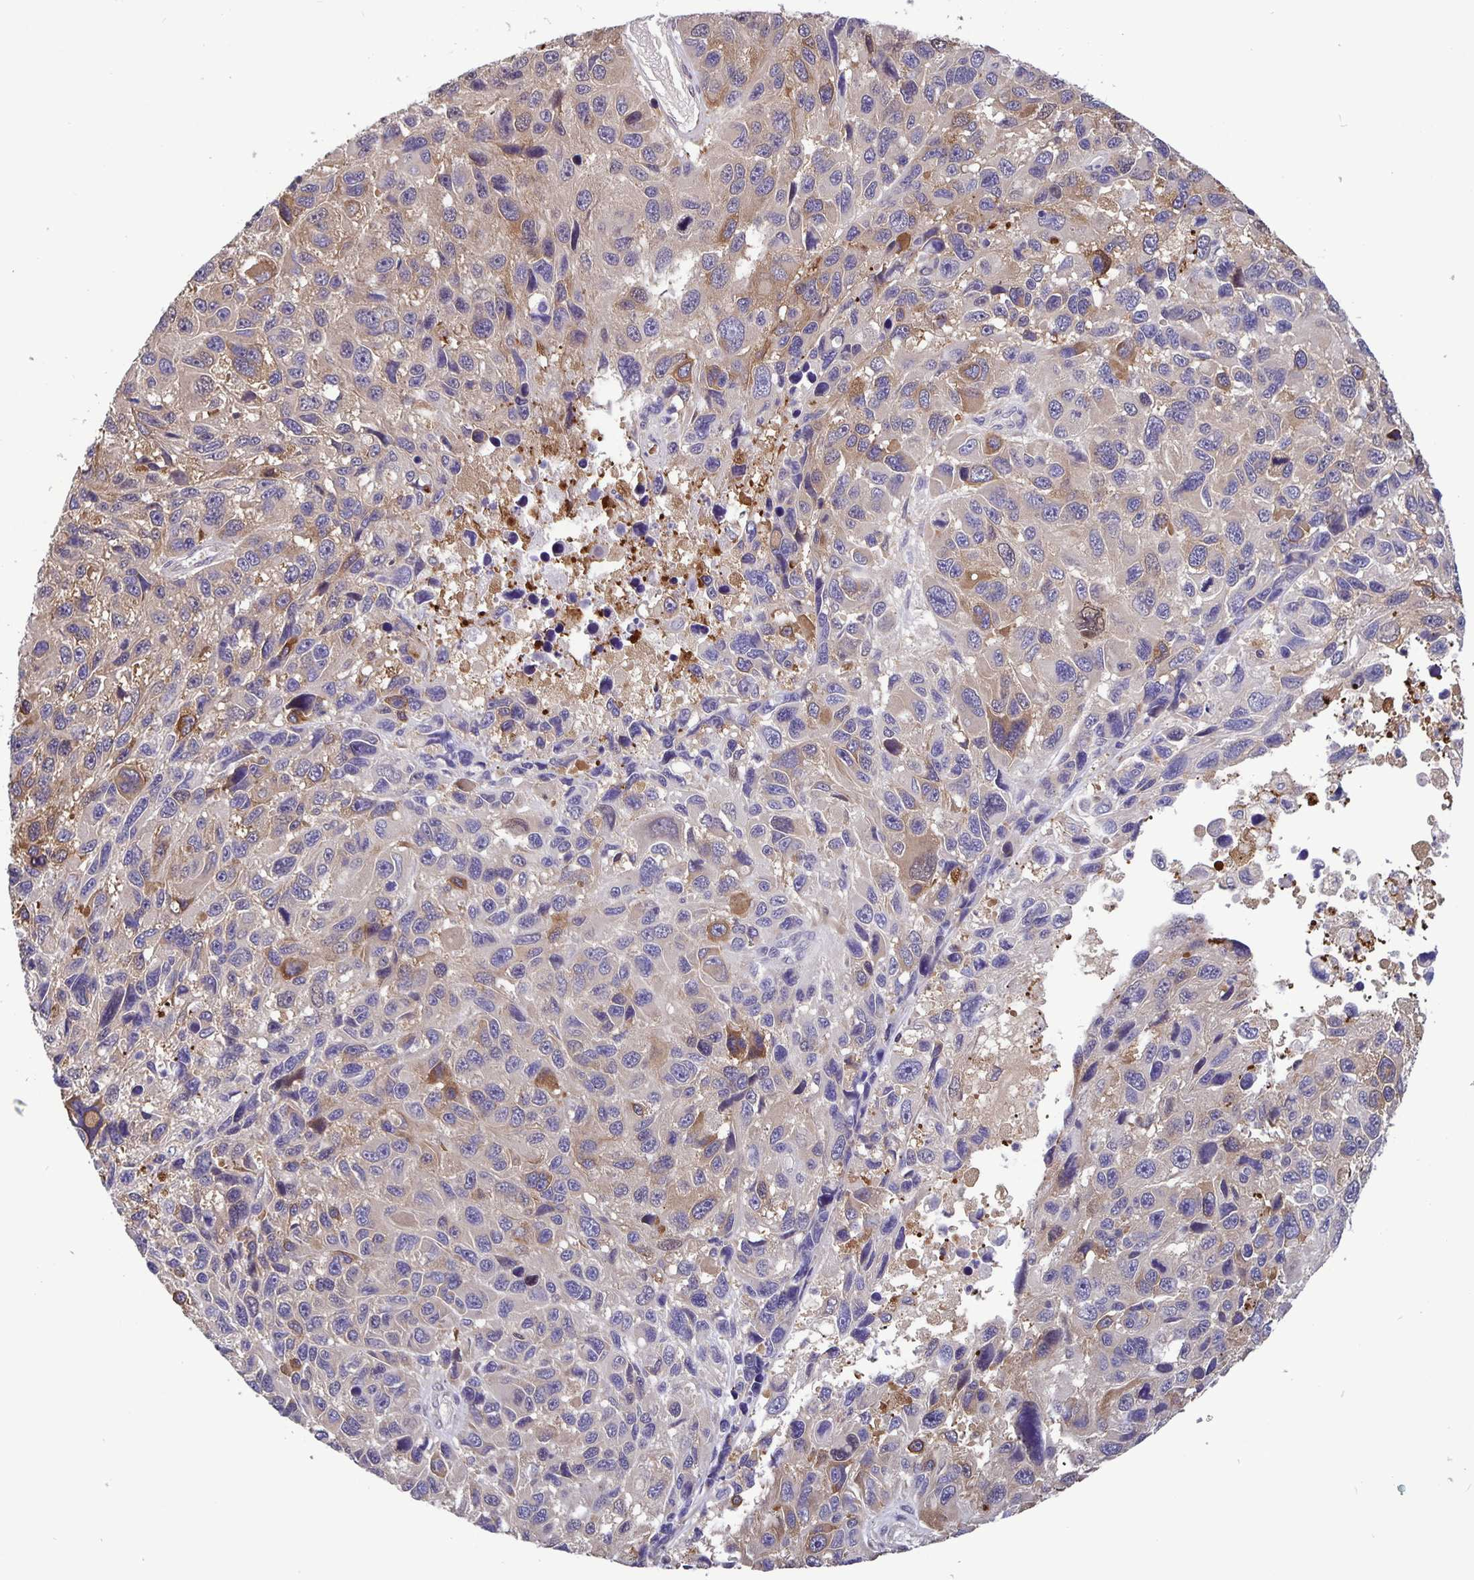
{"staining": {"intensity": "moderate", "quantity": "<25%", "location": "cytoplasmic/membranous"}, "tissue": "melanoma", "cell_type": "Tumor cells", "image_type": "cancer", "snomed": [{"axis": "morphology", "description": "Malignant melanoma, NOS"}, {"axis": "topography", "description": "Skin"}], "caption": "Immunohistochemical staining of malignant melanoma exhibits moderate cytoplasmic/membranous protein positivity in approximately <25% of tumor cells. The staining is performed using DAB brown chromogen to label protein expression. The nuclei are counter-stained blue using hematoxylin.", "gene": "FEM1C", "patient": {"sex": "male", "age": 53}}